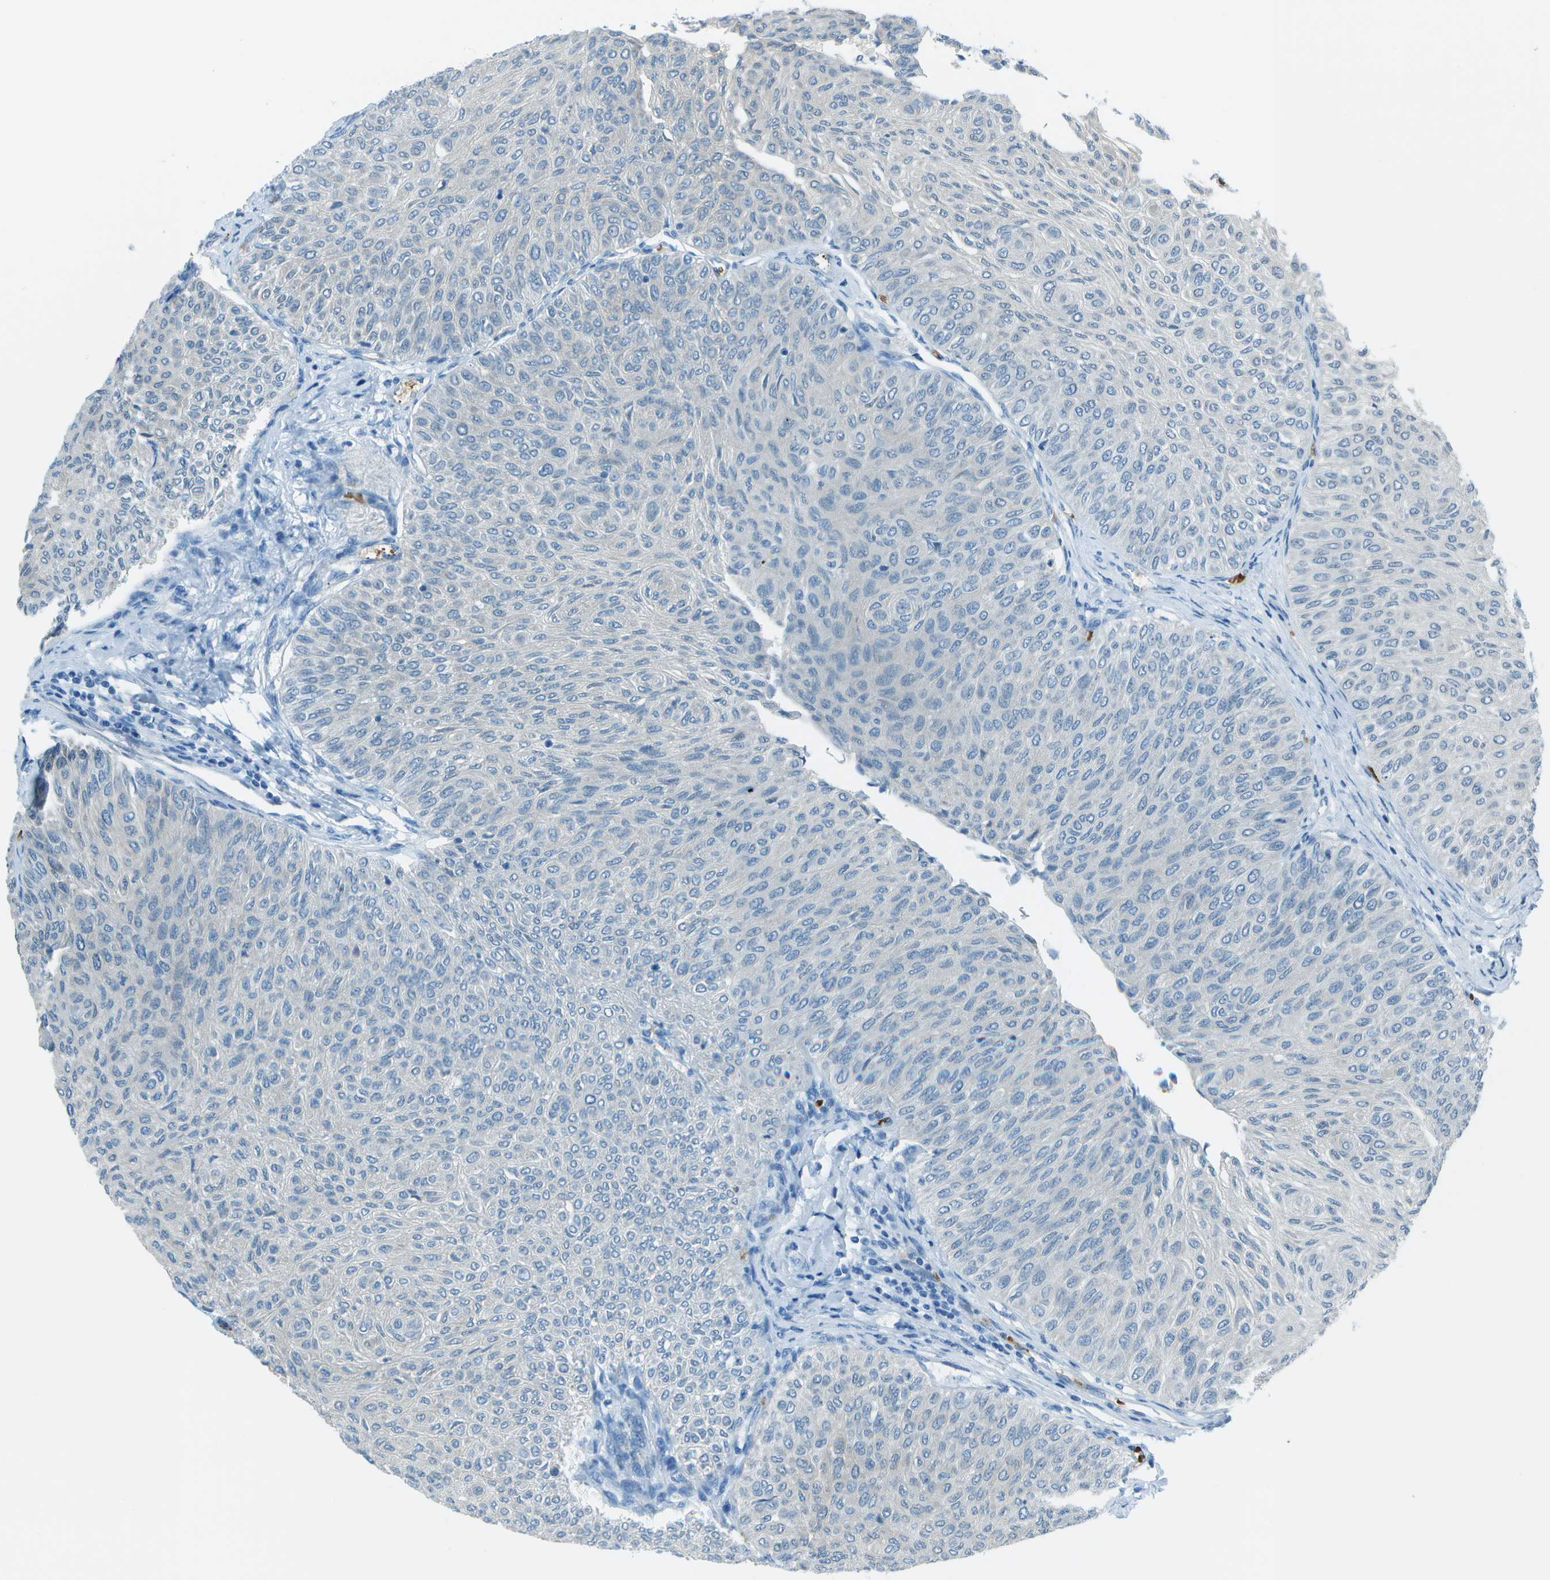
{"staining": {"intensity": "negative", "quantity": "none", "location": "none"}, "tissue": "urothelial cancer", "cell_type": "Tumor cells", "image_type": "cancer", "snomed": [{"axis": "morphology", "description": "Urothelial carcinoma, Low grade"}, {"axis": "topography", "description": "Urinary bladder"}], "caption": "Immunohistochemical staining of urothelial carcinoma (low-grade) exhibits no significant expression in tumor cells.", "gene": "ASL", "patient": {"sex": "male", "age": 78}}